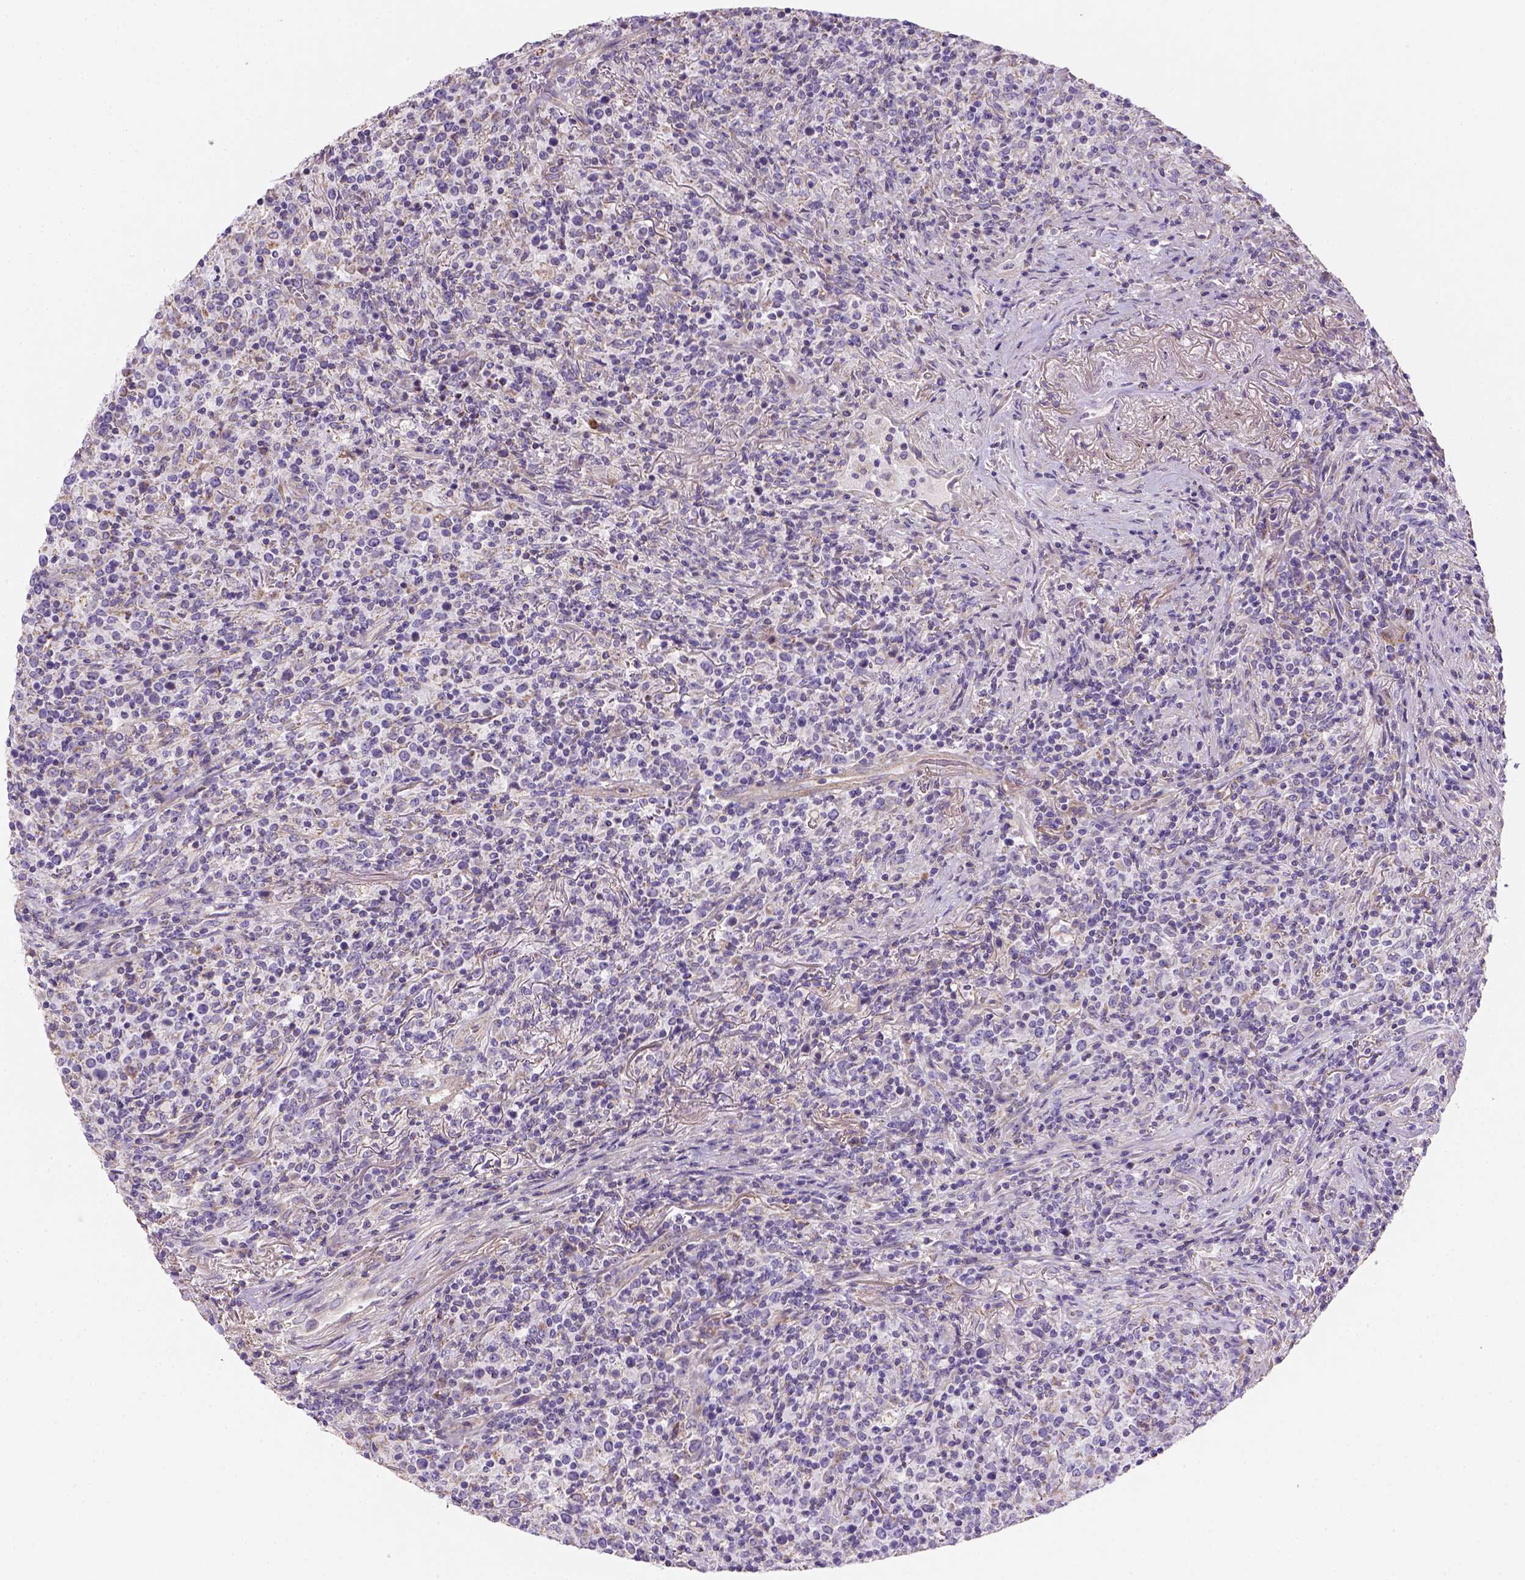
{"staining": {"intensity": "negative", "quantity": "none", "location": "none"}, "tissue": "lymphoma", "cell_type": "Tumor cells", "image_type": "cancer", "snomed": [{"axis": "morphology", "description": "Malignant lymphoma, non-Hodgkin's type, High grade"}, {"axis": "topography", "description": "Lung"}], "caption": "Protein analysis of malignant lymphoma, non-Hodgkin's type (high-grade) demonstrates no significant staining in tumor cells.", "gene": "HTRA1", "patient": {"sex": "male", "age": 79}}